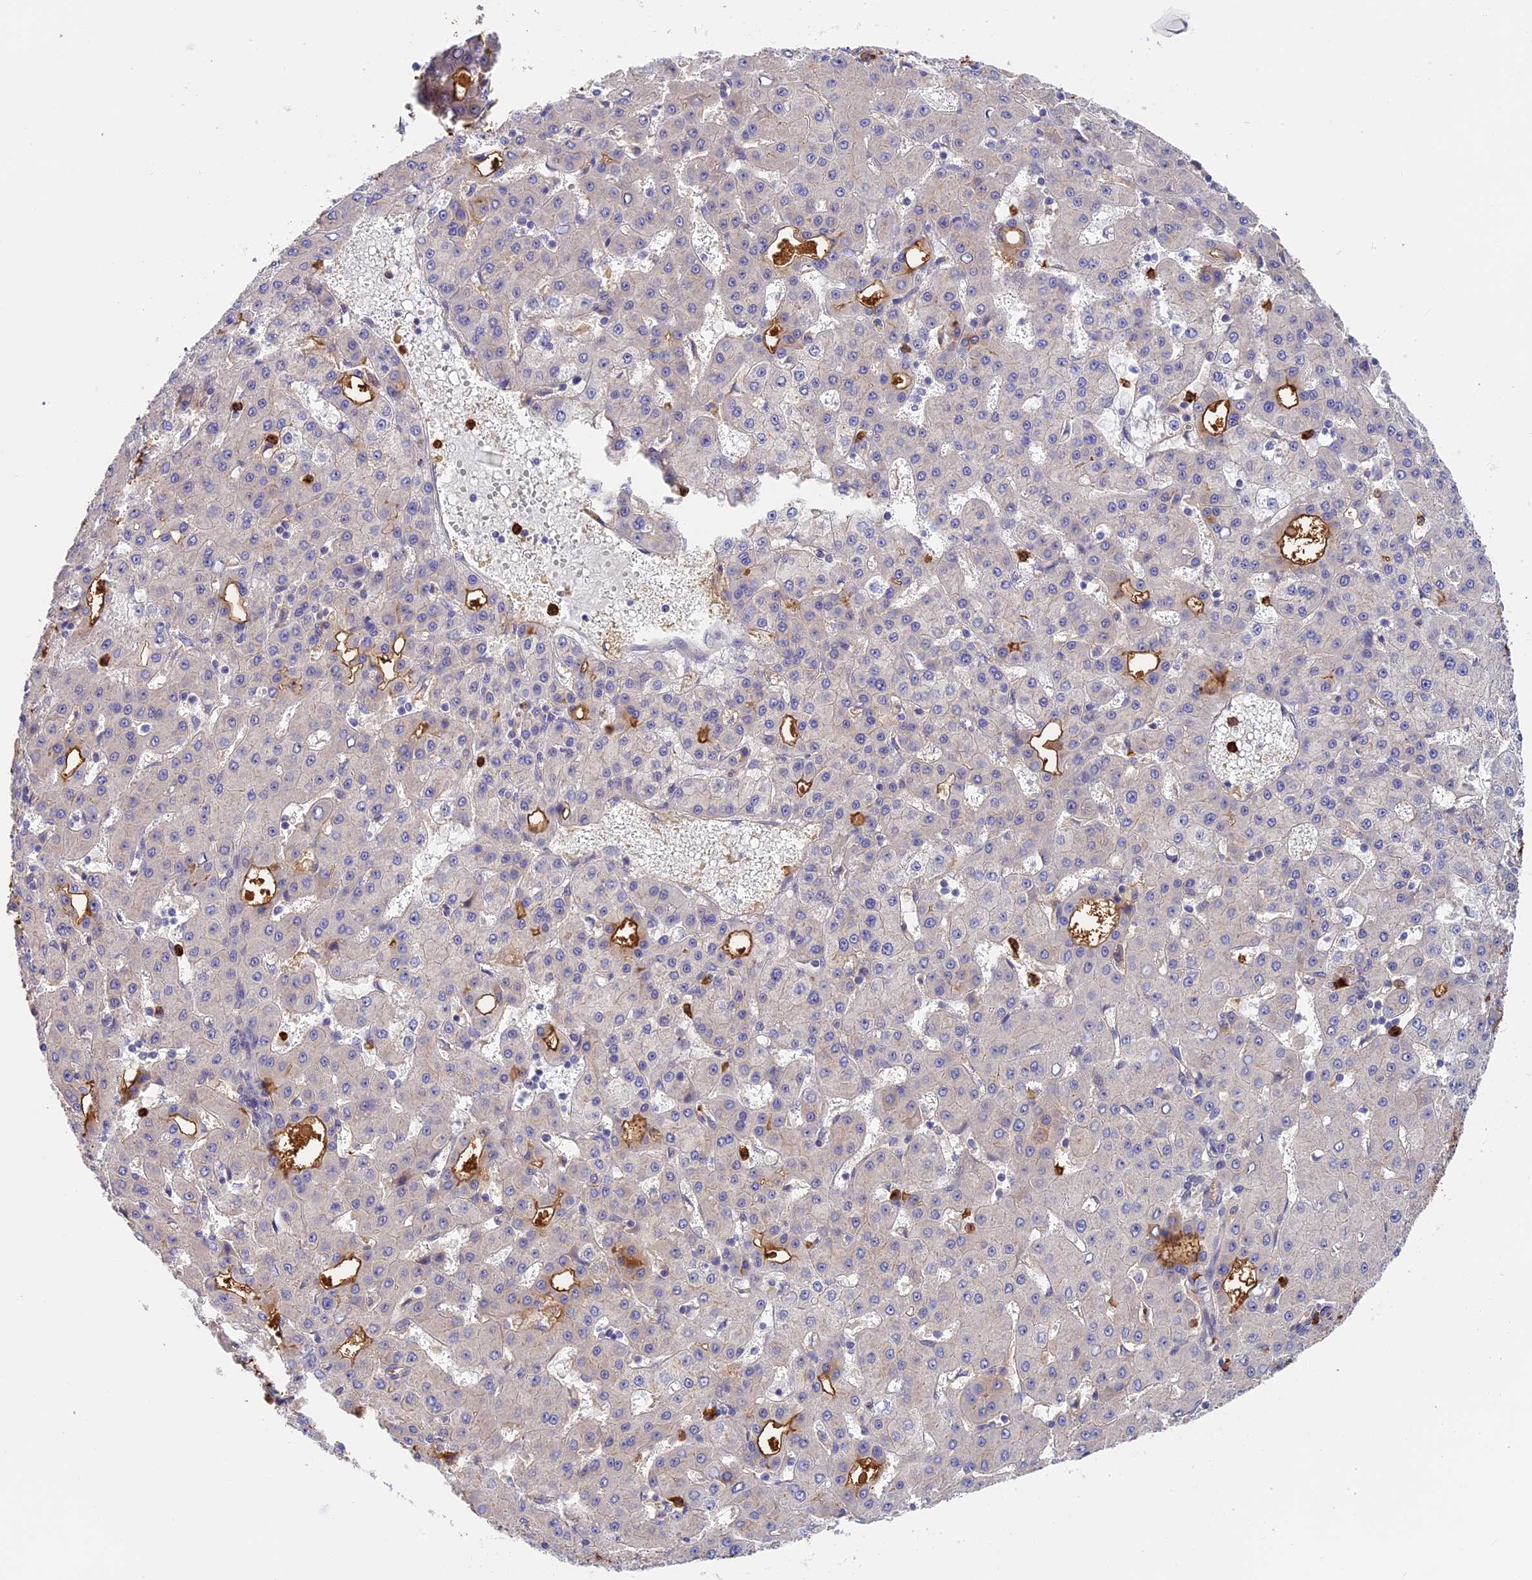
{"staining": {"intensity": "moderate", "quantity": "<25%", "location": "cytoplasmic/membranous"}, "tissue": "liver cancer", "cell_type": "Tumor cells", "image_type": "cancer", "snomed": [{"axis": "morphology", "description": "Carcinoma, Hepatocellular, NOS"}, {"axis": "topography", "description": "Liver"}], "caption": "Liver hepatocellular carcinoma was stained to show a protein in brown. There is low levels of moderate cytoplasmic/membranous staining in approximately <25% of tumor cells.", "gene": "ADGRD1", "patient": {"sex": "male", "age": 47}}